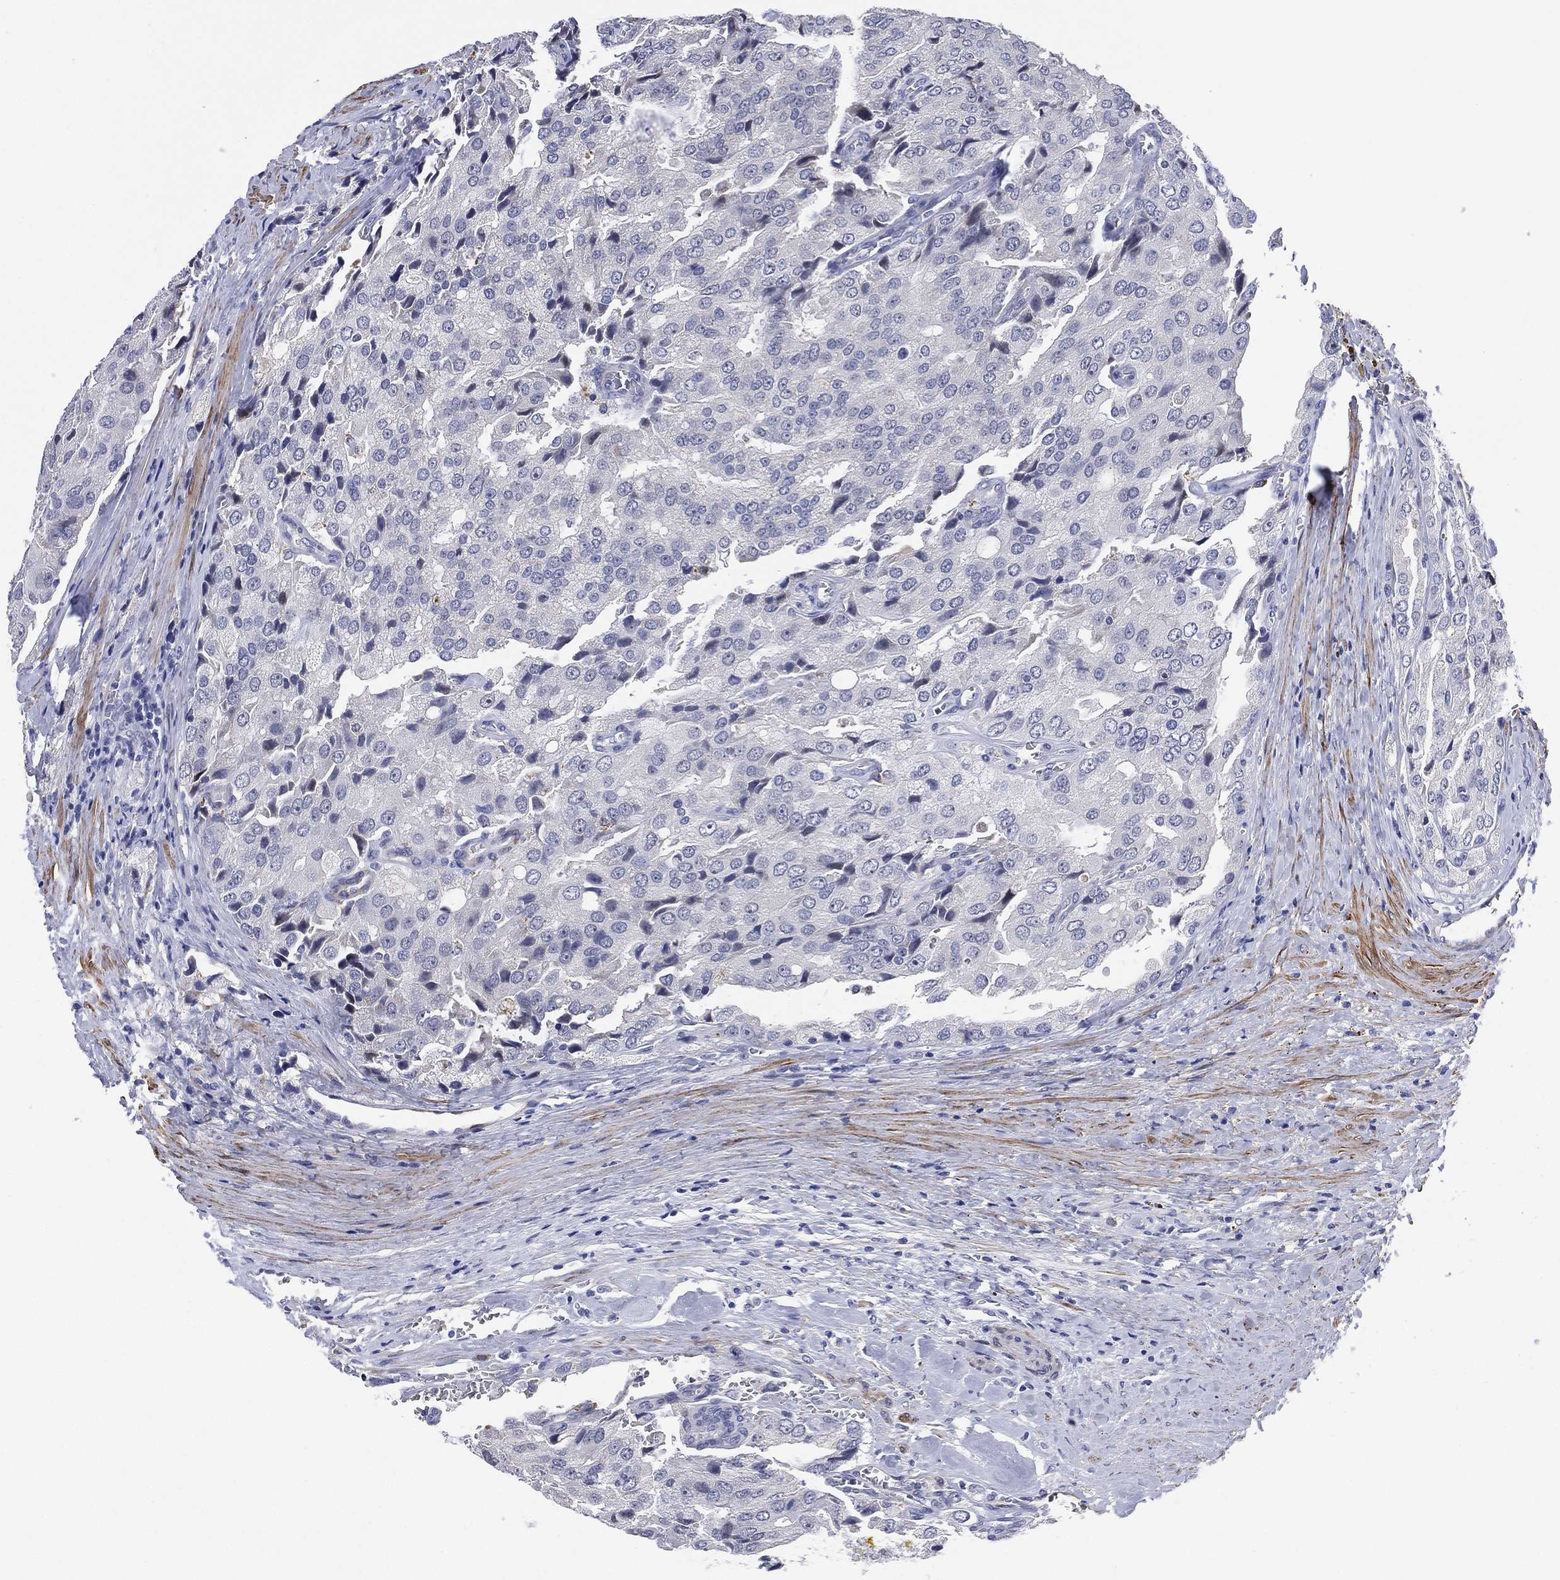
{"staining": {"intensity": "negative", "quantity": "none", "location": "none"}, "tissue": "prostate cancer", "cell_type": "Tumor cells", "image_type": "cancer", "snomed": [{"axis": "morphology", "description": "Adenocarcinoma, NOS"}, {"axis": "topography", "description": "Prostate and seminal vesicle, NOS"}, {"axis": "topography", "description": "Prostate"}], "caption": "Prostate adenocarcinoma was stained to show a protein in brown. There is no significant staining in tumor cells.", "gene": "CLIP3", "patient": {"sex": "male", "age": 67}}